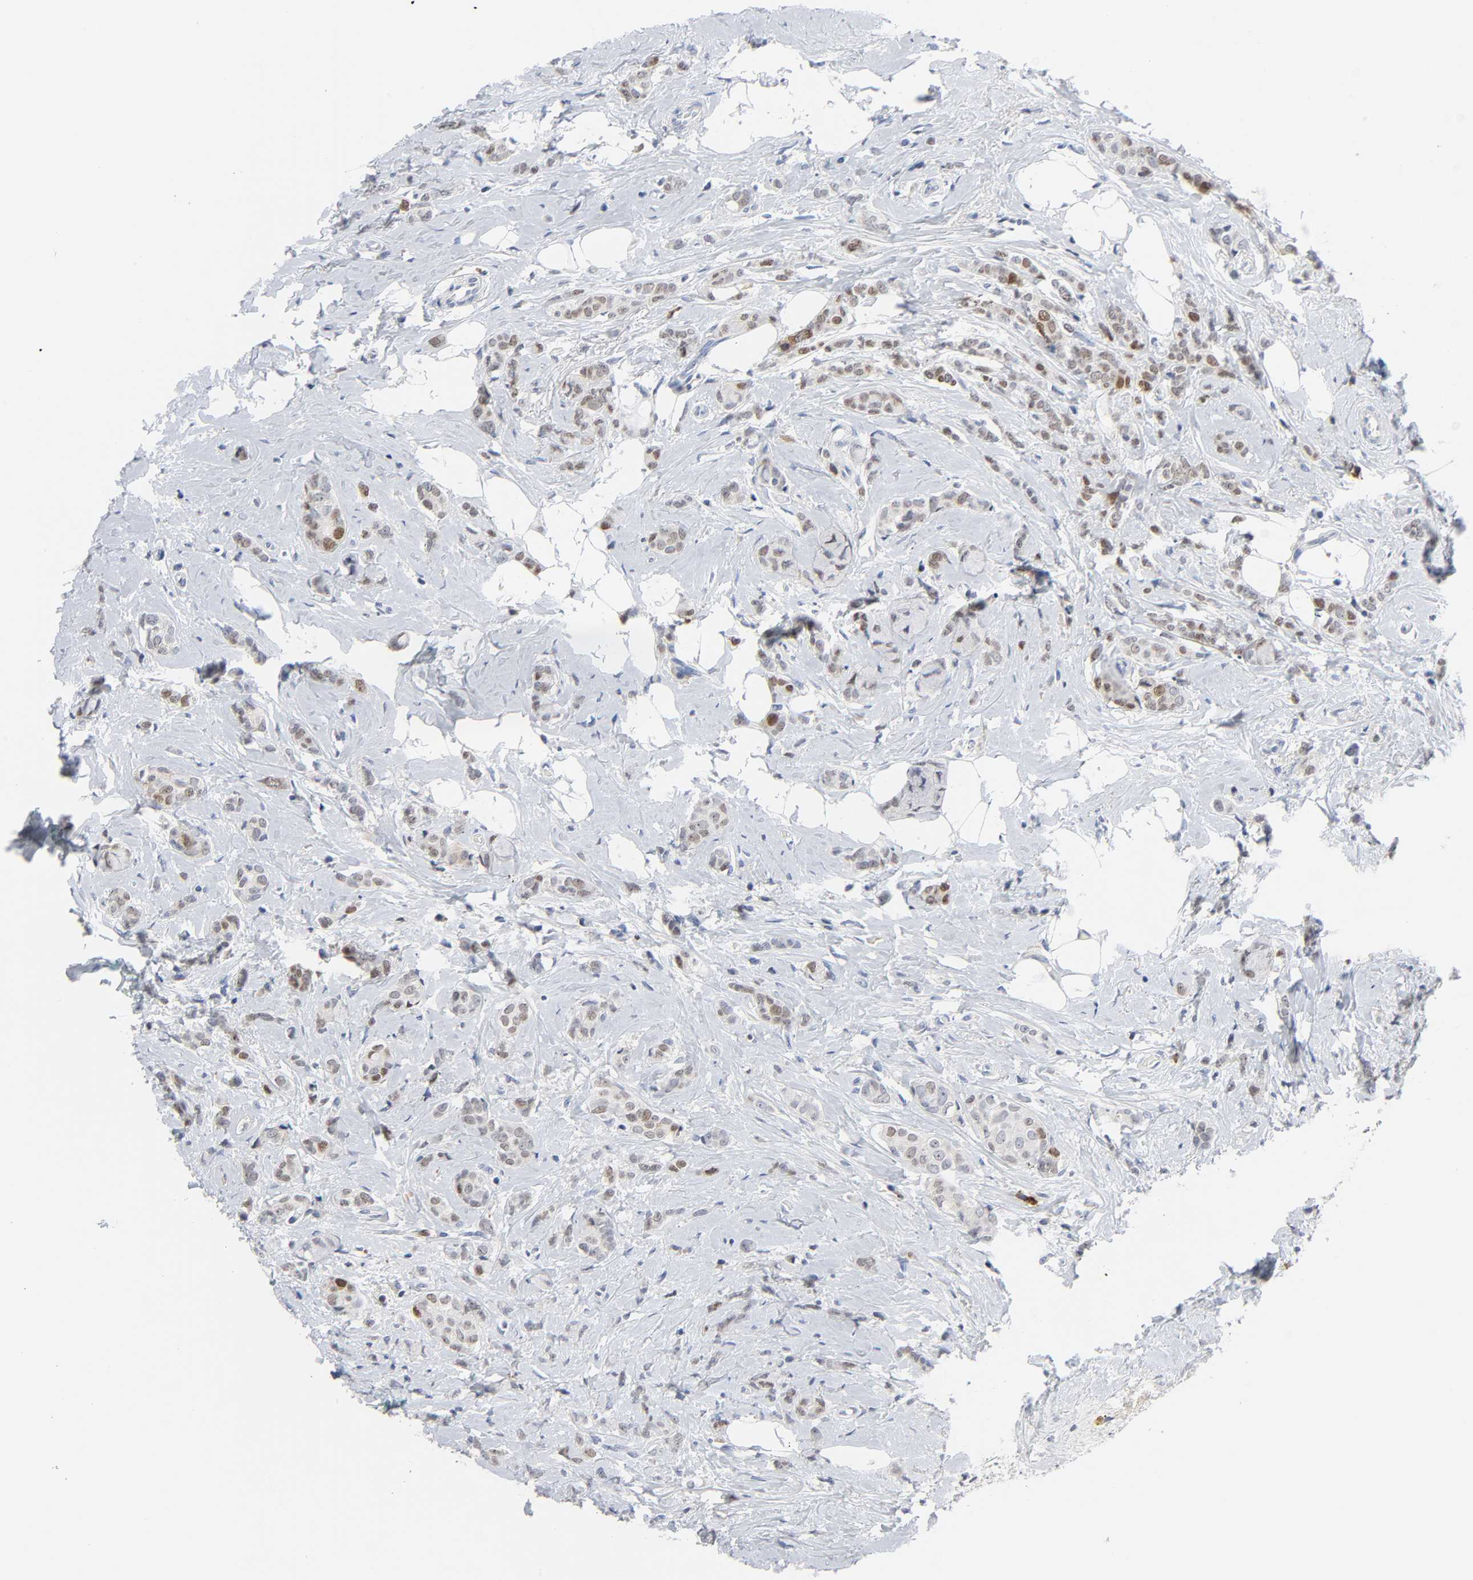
{"staining": {"intensity": "moderate", "quantity": "25%-75%", "location": "nuclear"}, "tissue": "breast cancer", "cell_type": "Tumor cells", "image_type": "cancer", "snomed": [{"axis": "morphology", "description": "Lobular carcinoma"}, {"axis": "topography", "description": "Breast"}], "caption": "A micrograph of lobular carcinoma (breast) stained for a protein demonstrates moderate nuclear brown staining in tumor cells.", "gene": "WEE1", "patient": {"sex": "female", "age": 60}}